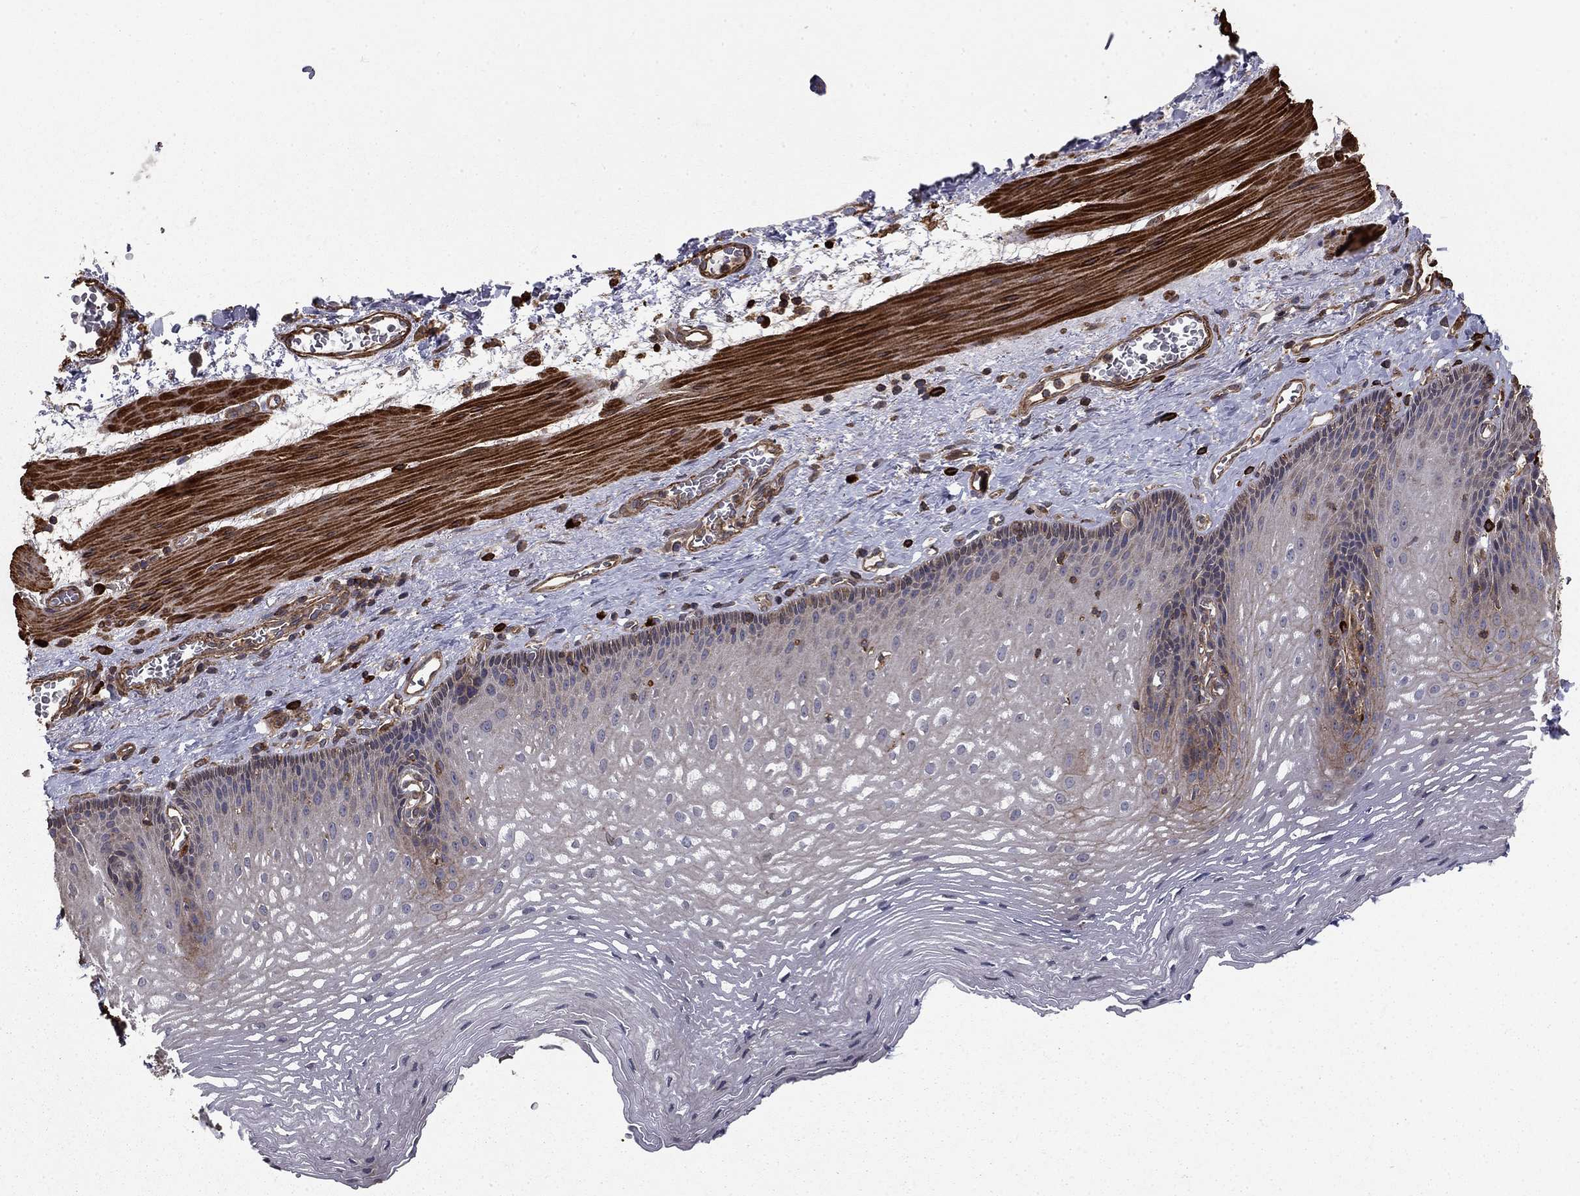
{"staining": {"intensity": "negative", "quantity": "none", "location": "none"}, "tissue": "esophagus", "cell_type": "Squamous epithelial cells", "image_type": "normal", "snomed": [{"axis": "morphology", "description": "Normal tissue, NOS"}, {"axis": "topography", "description": "Esophagus"}], "caption": "The micrograph shows no significant positivity in squamous epithelial cells of esophagus. Brightfield microscopy of immunohistochemistry stained with DAB (3,3'-diaminobenzidine) (brown) and hematoxylin (blue), captured at high magnification.", "gene": "HABP4", "patient": {"sex": "male", "age": 76}}